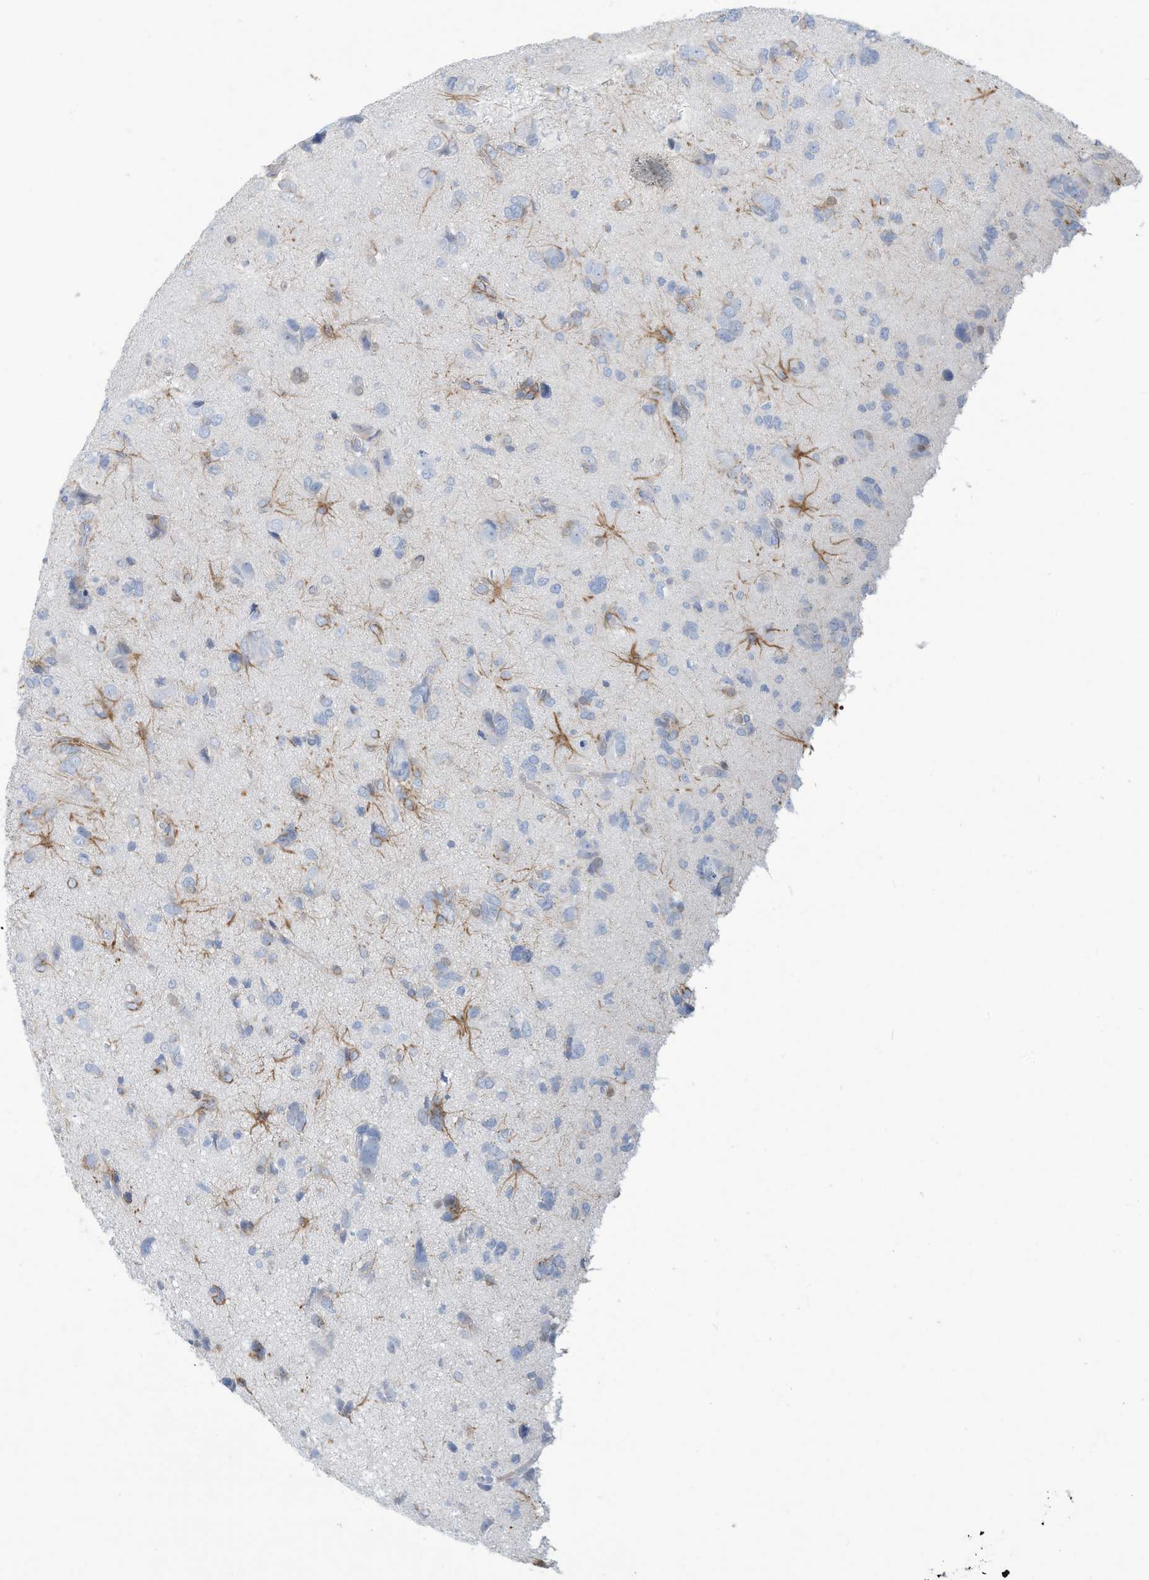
{"staining": {"intensity": "negative", "quantity": "none", "location": "none"}, "tissue": "glioma", "cell_type": "Tumor cells", "image_type": "cancer", "snomed": [{"axis": "morphology", "description": "Glioma, malignant, High grade"}, {"axis": "topography", "description": "Brain"}], "caption": "Tumor cells are negative for protein expression in human glioma. The staining is performed using DAB (3,3'-diaminobenzidine) brown chromogen with nuclei counter-stained in using hematoxylin.", "gene": "ERI2", "patient": {"sex": "female", "age": 59}}